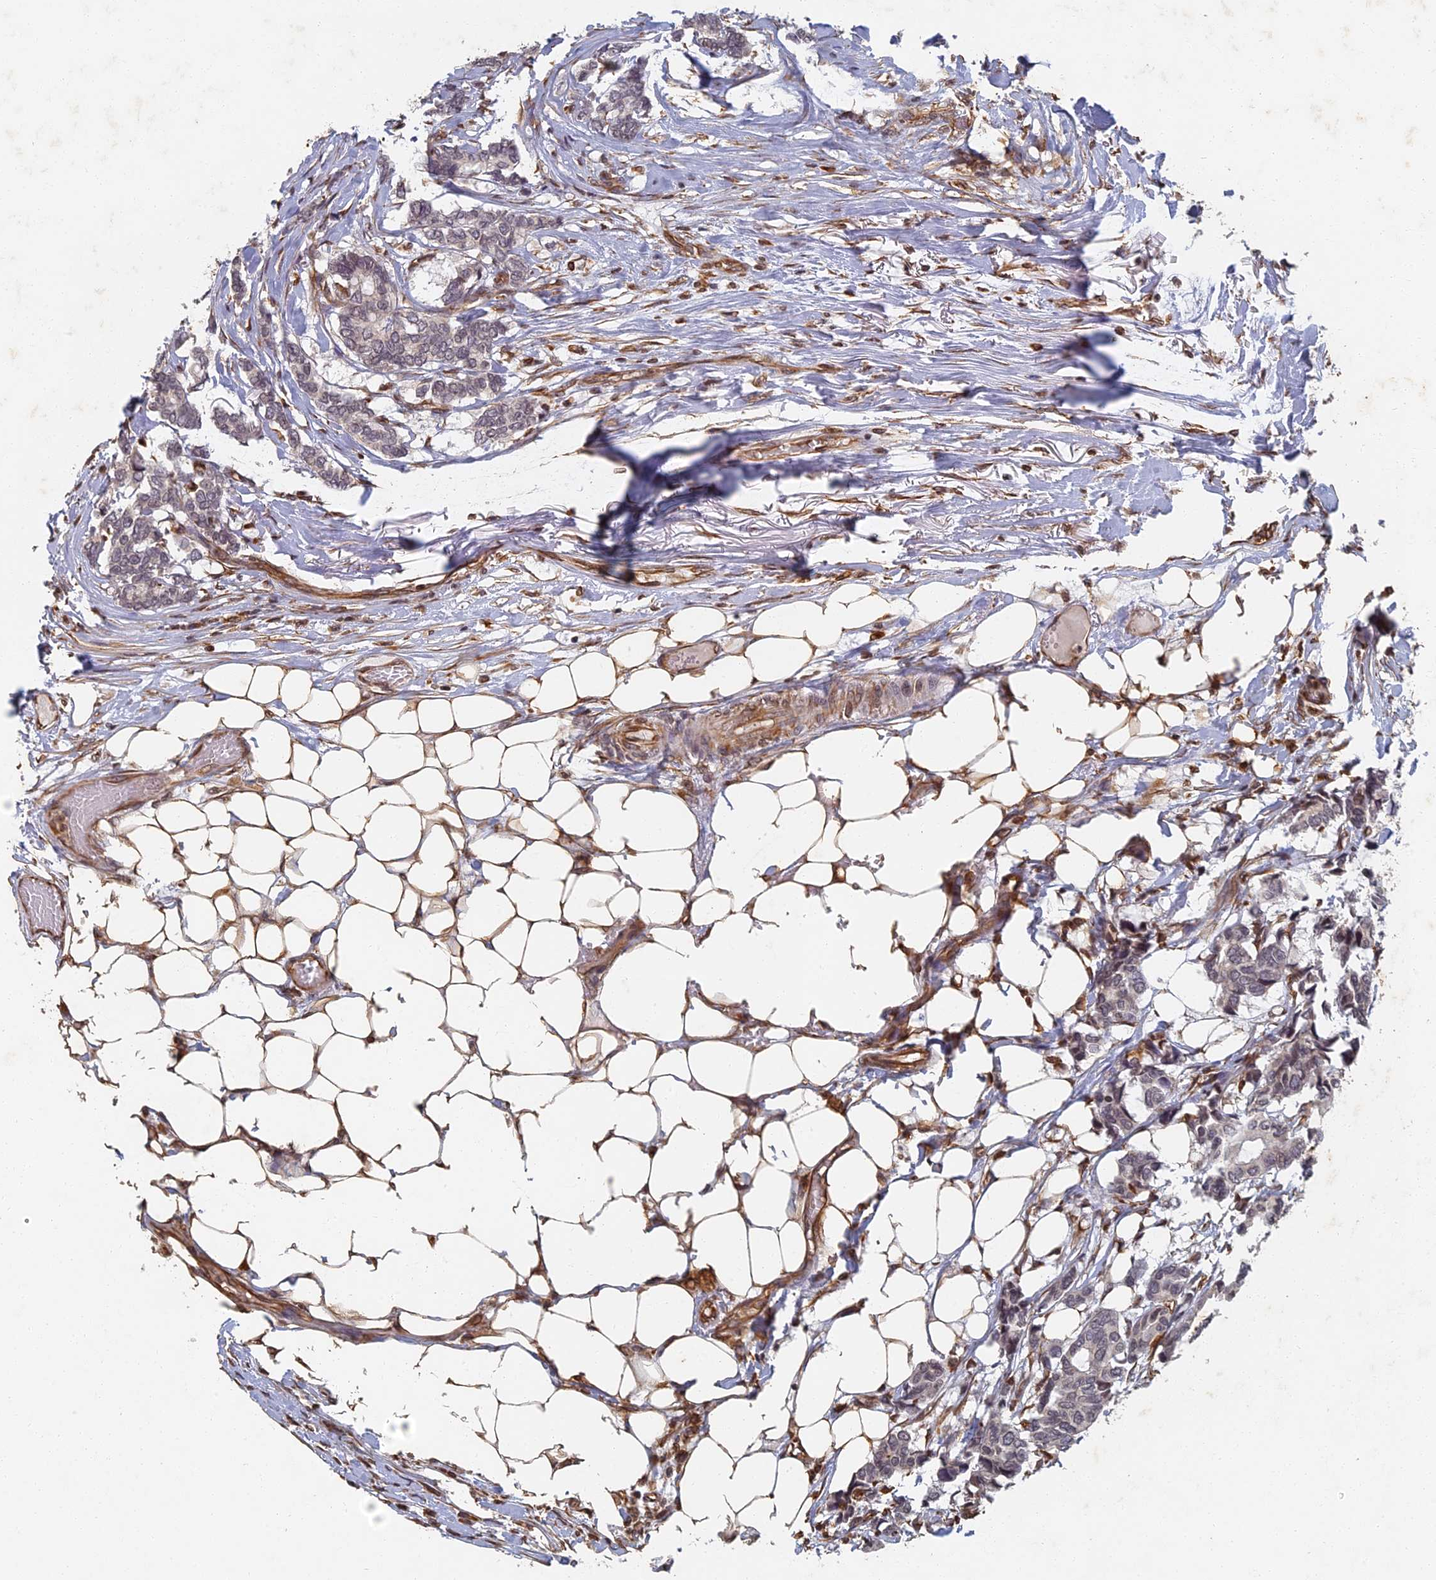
{"staining": {"intensity": "negative", "quantity": "none", "location": "none"}, "tissue": "breast cancer", "cell_type": "Tumor cells", "image_type": "cancer", "snomed": [{"axis": "morphology", "description": "Duct carcinoma"}, {"axis": "topography", "description": "Breast"}], "caption": "There is no significant expression in tumor cells of breast cancer.", "gene": "ABCB10", "patient": {"sex": "female", "age": 87}}